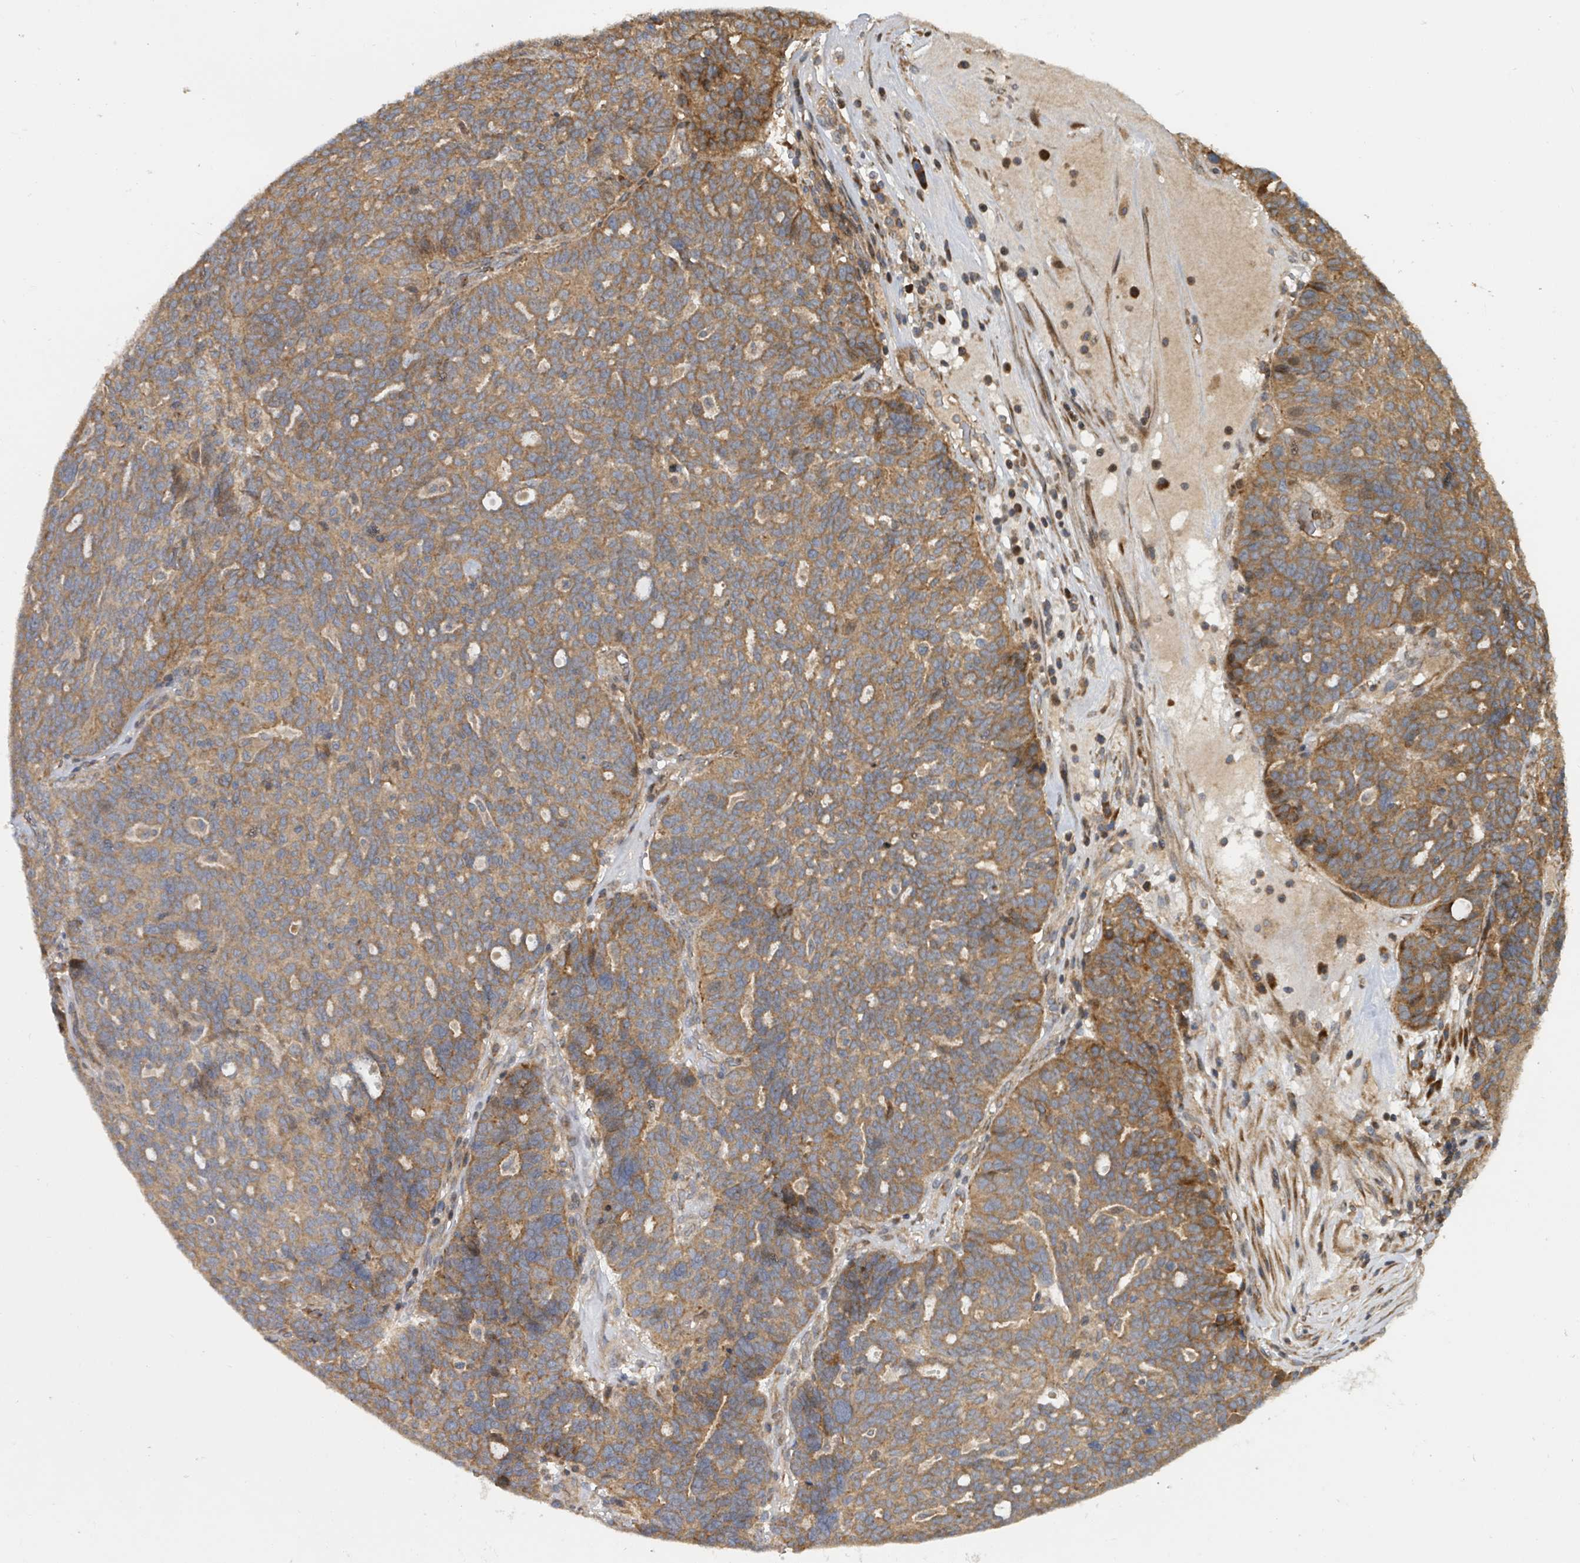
{"staining": {"intensity": "moderate", "quantity": ">75%", "location": "cytoplasmic/membranous"}, "tissue": "ovarian cancer", "cell_type": "Tumor cells", "image_type": "cancer", "snomed": [{"axis": "morphology", "description": "Cystadenocarcinoma, serous, NOS"}, {"axis": "topography", "description": "Ovary"}], "caption": "Ovarian cancer (serous cystadenocarcinoma) tissue exhibits moderate cytoplasmic/membranous positivity in approximately >75% of tumor cells (IHC, brightfield microscopy, high magnification).", "gene": "DPM1", "patient": {"sex": "female", "age": 59}}